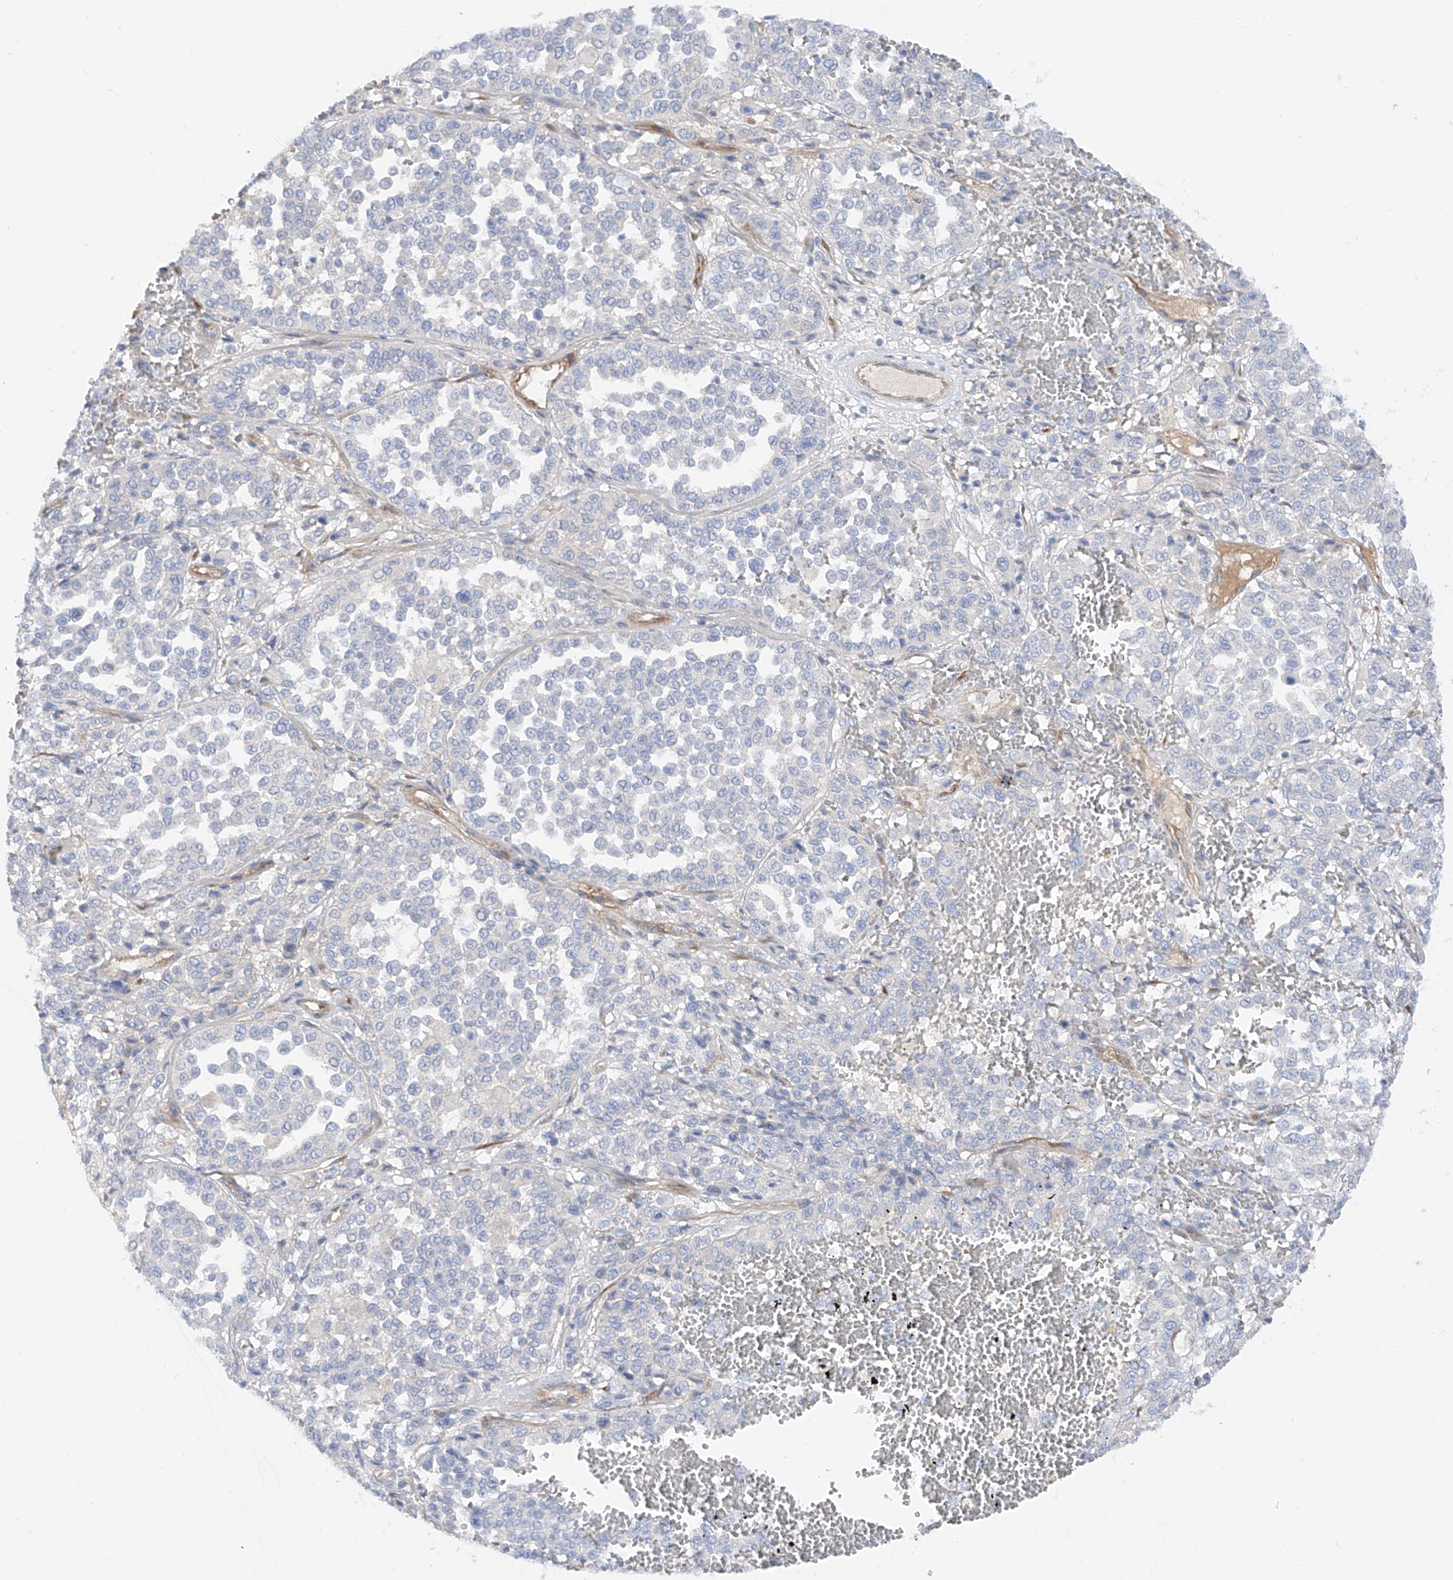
{"staining": {"intensity": "negative", "quantity": "none", "location": "none"}, "tissue": "melanoma", "cell_type": "Tumor cells", "image_type": "cancer", "snomed": [{"axis": "morphology", "description": "Malignant melanoma, Metastatic site"}, {"axis": "topography", "description": "Pancreas"}], "caption": "A high-resolution photomicrograph shows immunohistochemistry staining of malignant melanoma (metastatic site), which exhibits no significant expression in tumor cells.", "gene": "LCA5", "patient": {"sex": "female", "age": 30}}